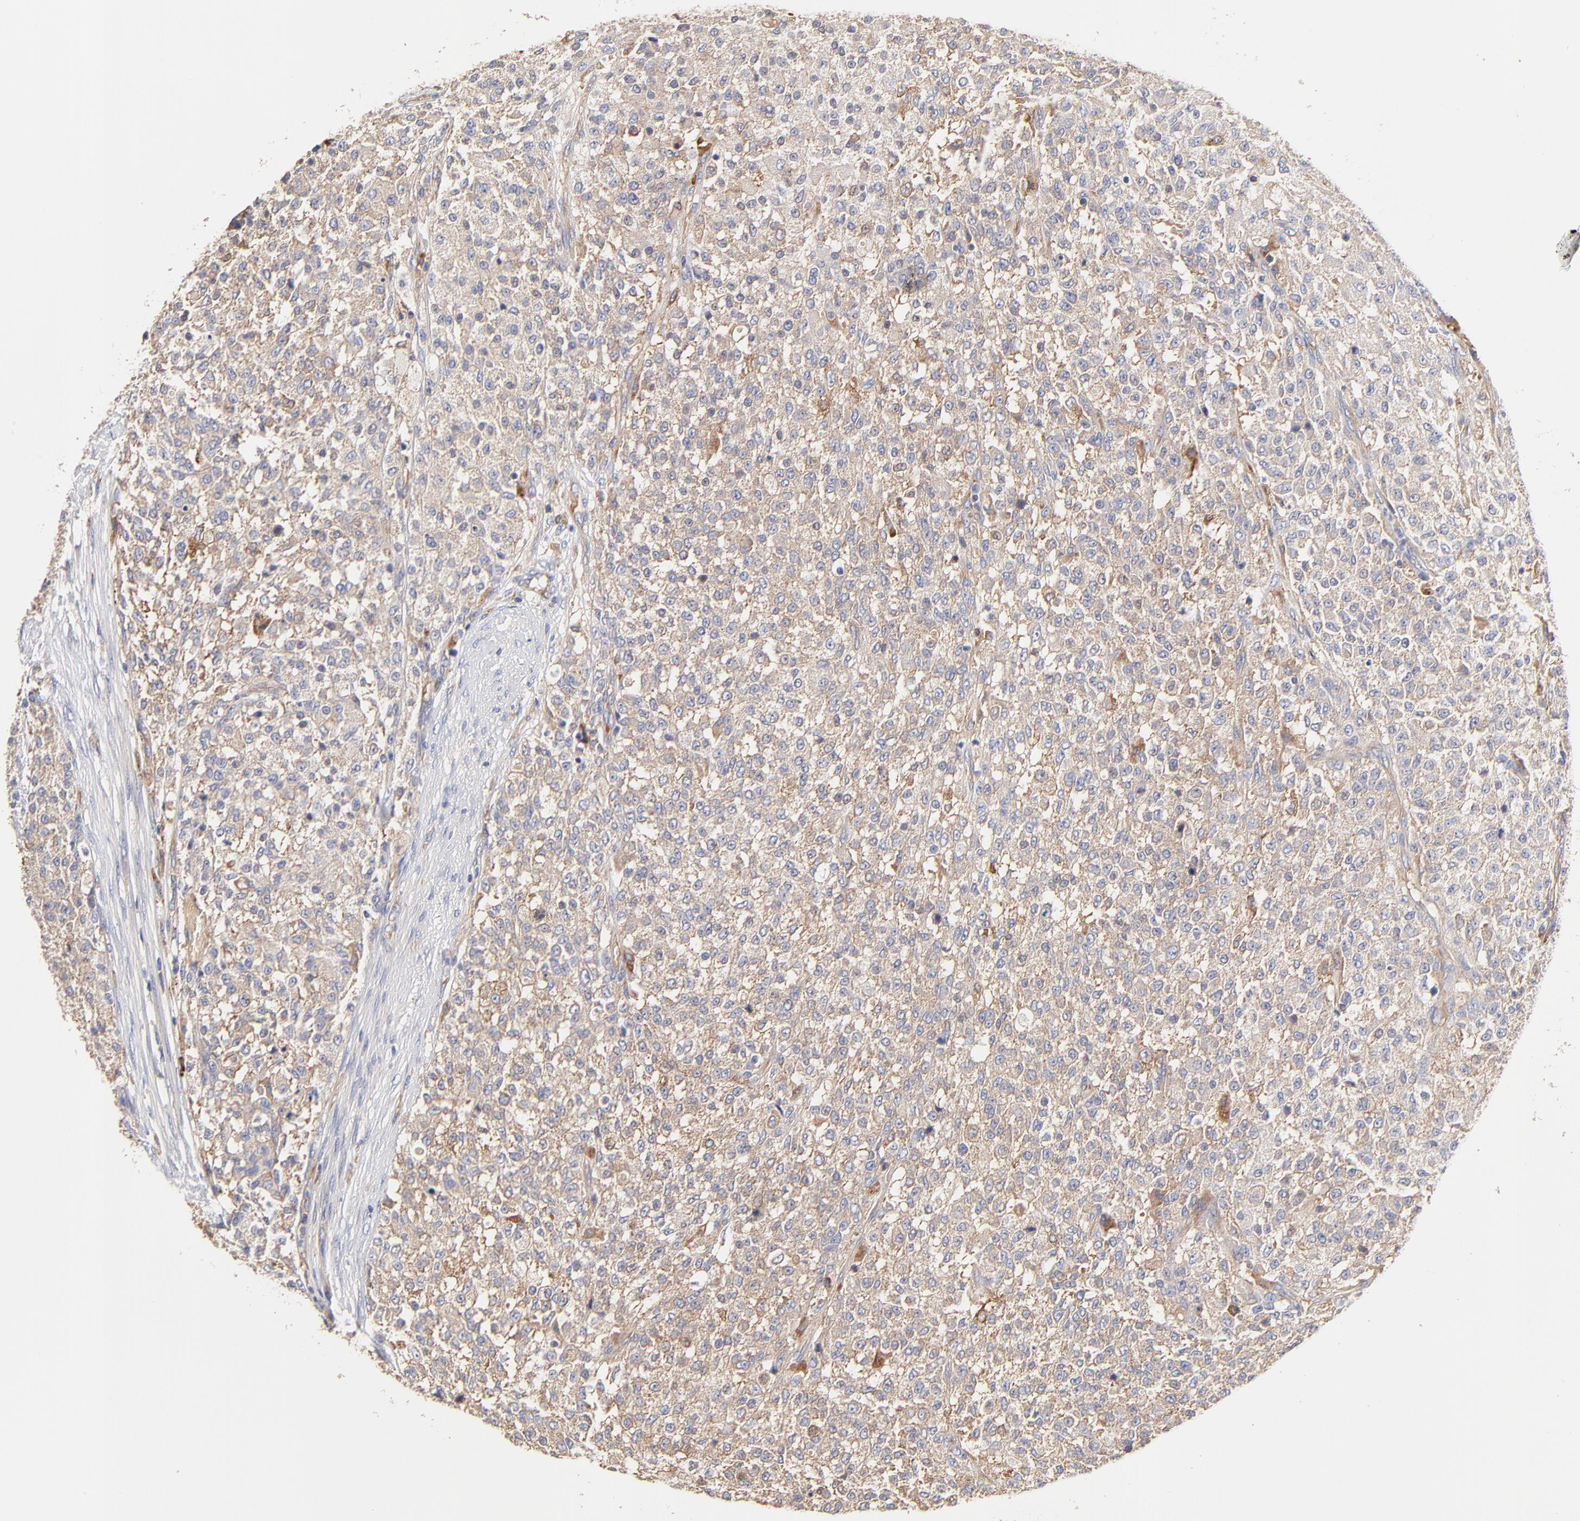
{"staining": {"intensity": "moderate", "quantity": ">75%", "location": "cytoplasmic/membranous"}, "tissue": "testis cancer", "cell_type": "Tumor cells", "image_type": "cancer", "snomed": [{"axis": "morphology", "description": "Seminoma, NOS"}, {"axis": "topography", "description": "Testis"}], "caption": "DAB immunohistochemical staining of testis seminoma exhibits moderate cytoplasmic/membranous protein expression in about >75% of tumor cells.", "gene": "CD2AP", "patient": {"sex": "male", "age": 59}}